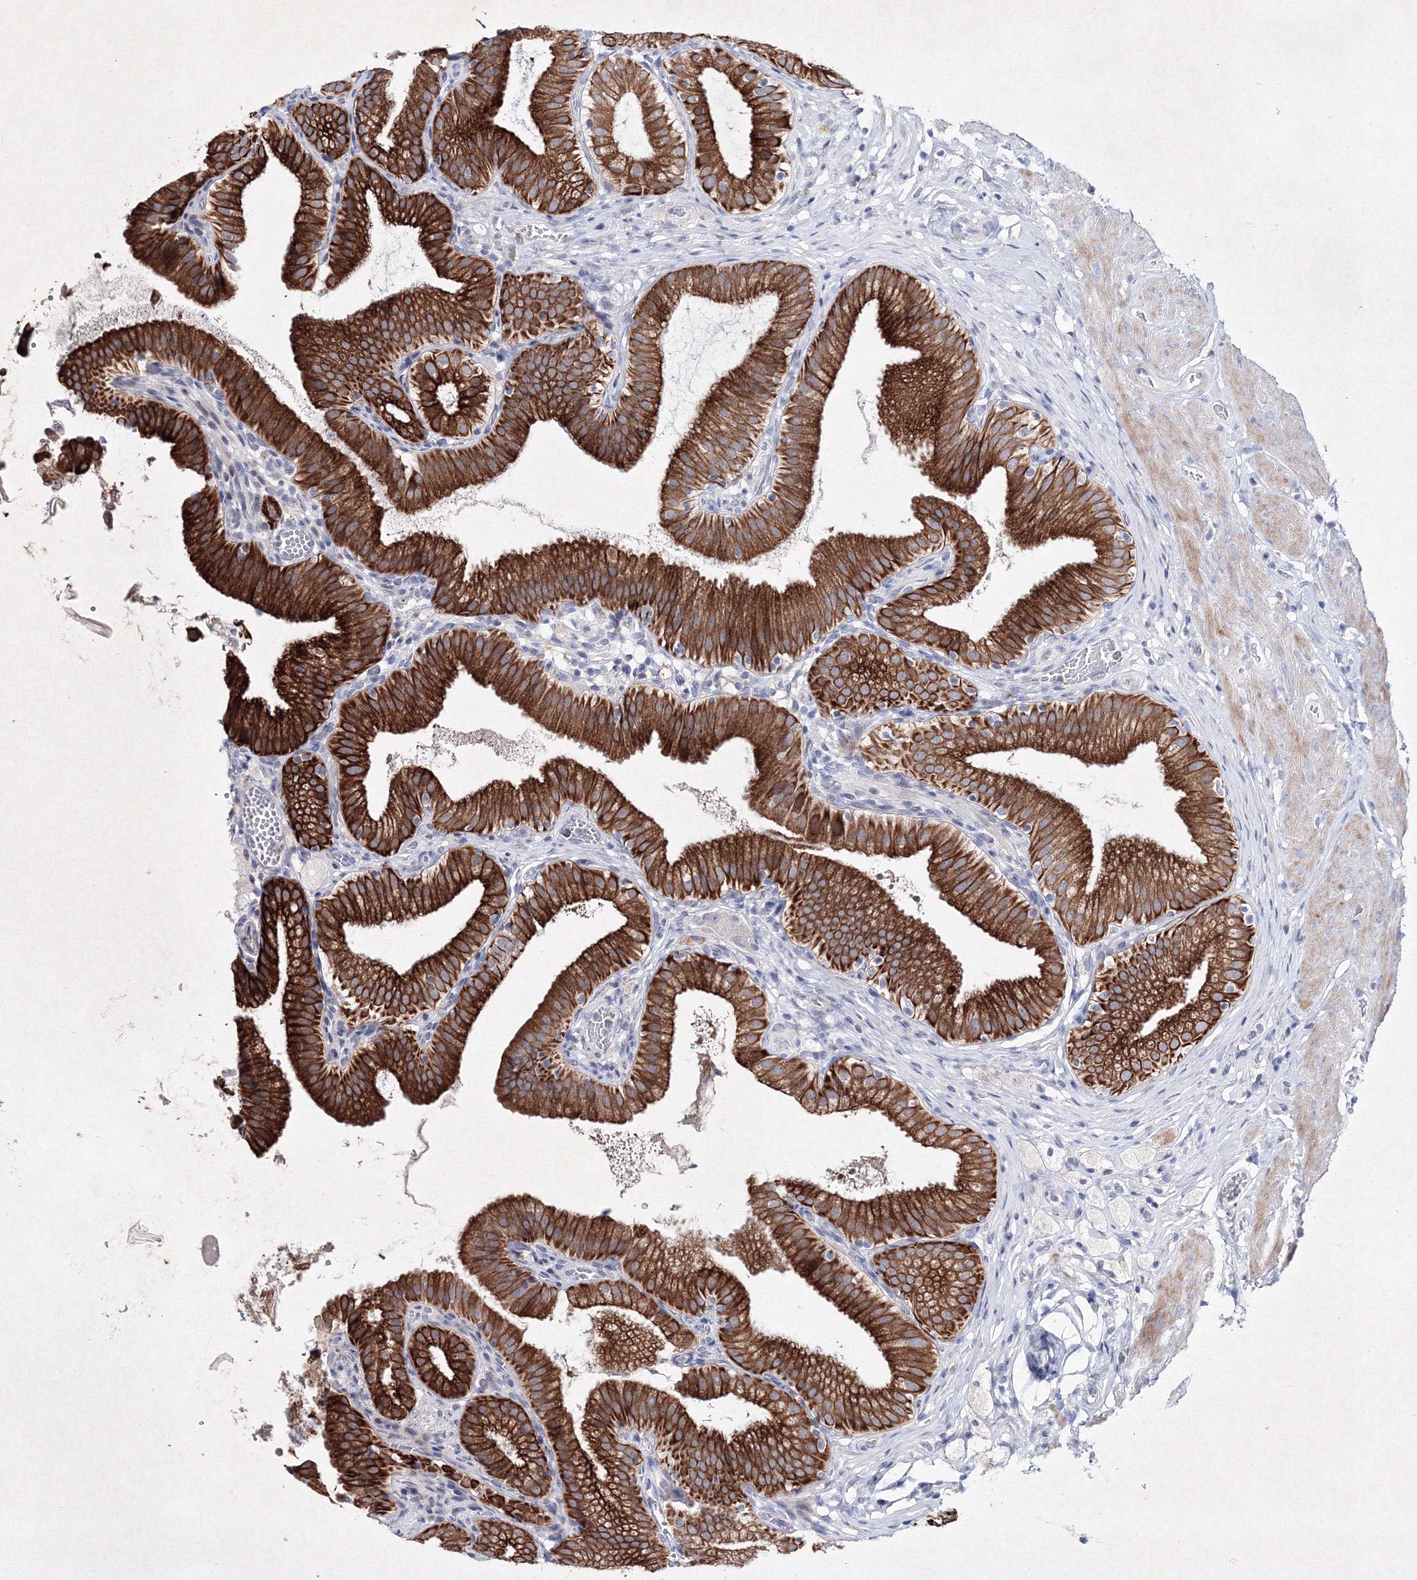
{"staining": {"intensity": "strong", "quantity": ">75%", "location": "cytoplasmic/membranous"}, "tissue": "gallbladder", "cell_type": "Glandular cells", "image_type": "normal", "snomed": [{"axis": "morphology", "description": "Normal tissue, NOS"}, {"axis": "topography", "description": "Gallbladder"}], "caption": "Protein staining shows strong cytoplasmic/membranous positivity in about >75% of glandular cells in benign gallbladder. The staining is performed using DAB (3,3'-diaminobenzidine) brown chromogen to label protein expression. The nuclei are counter-stained blue using hematoxylin.", "gene": "SMIM29", "patient": {"sex": "male", "age": 54}}